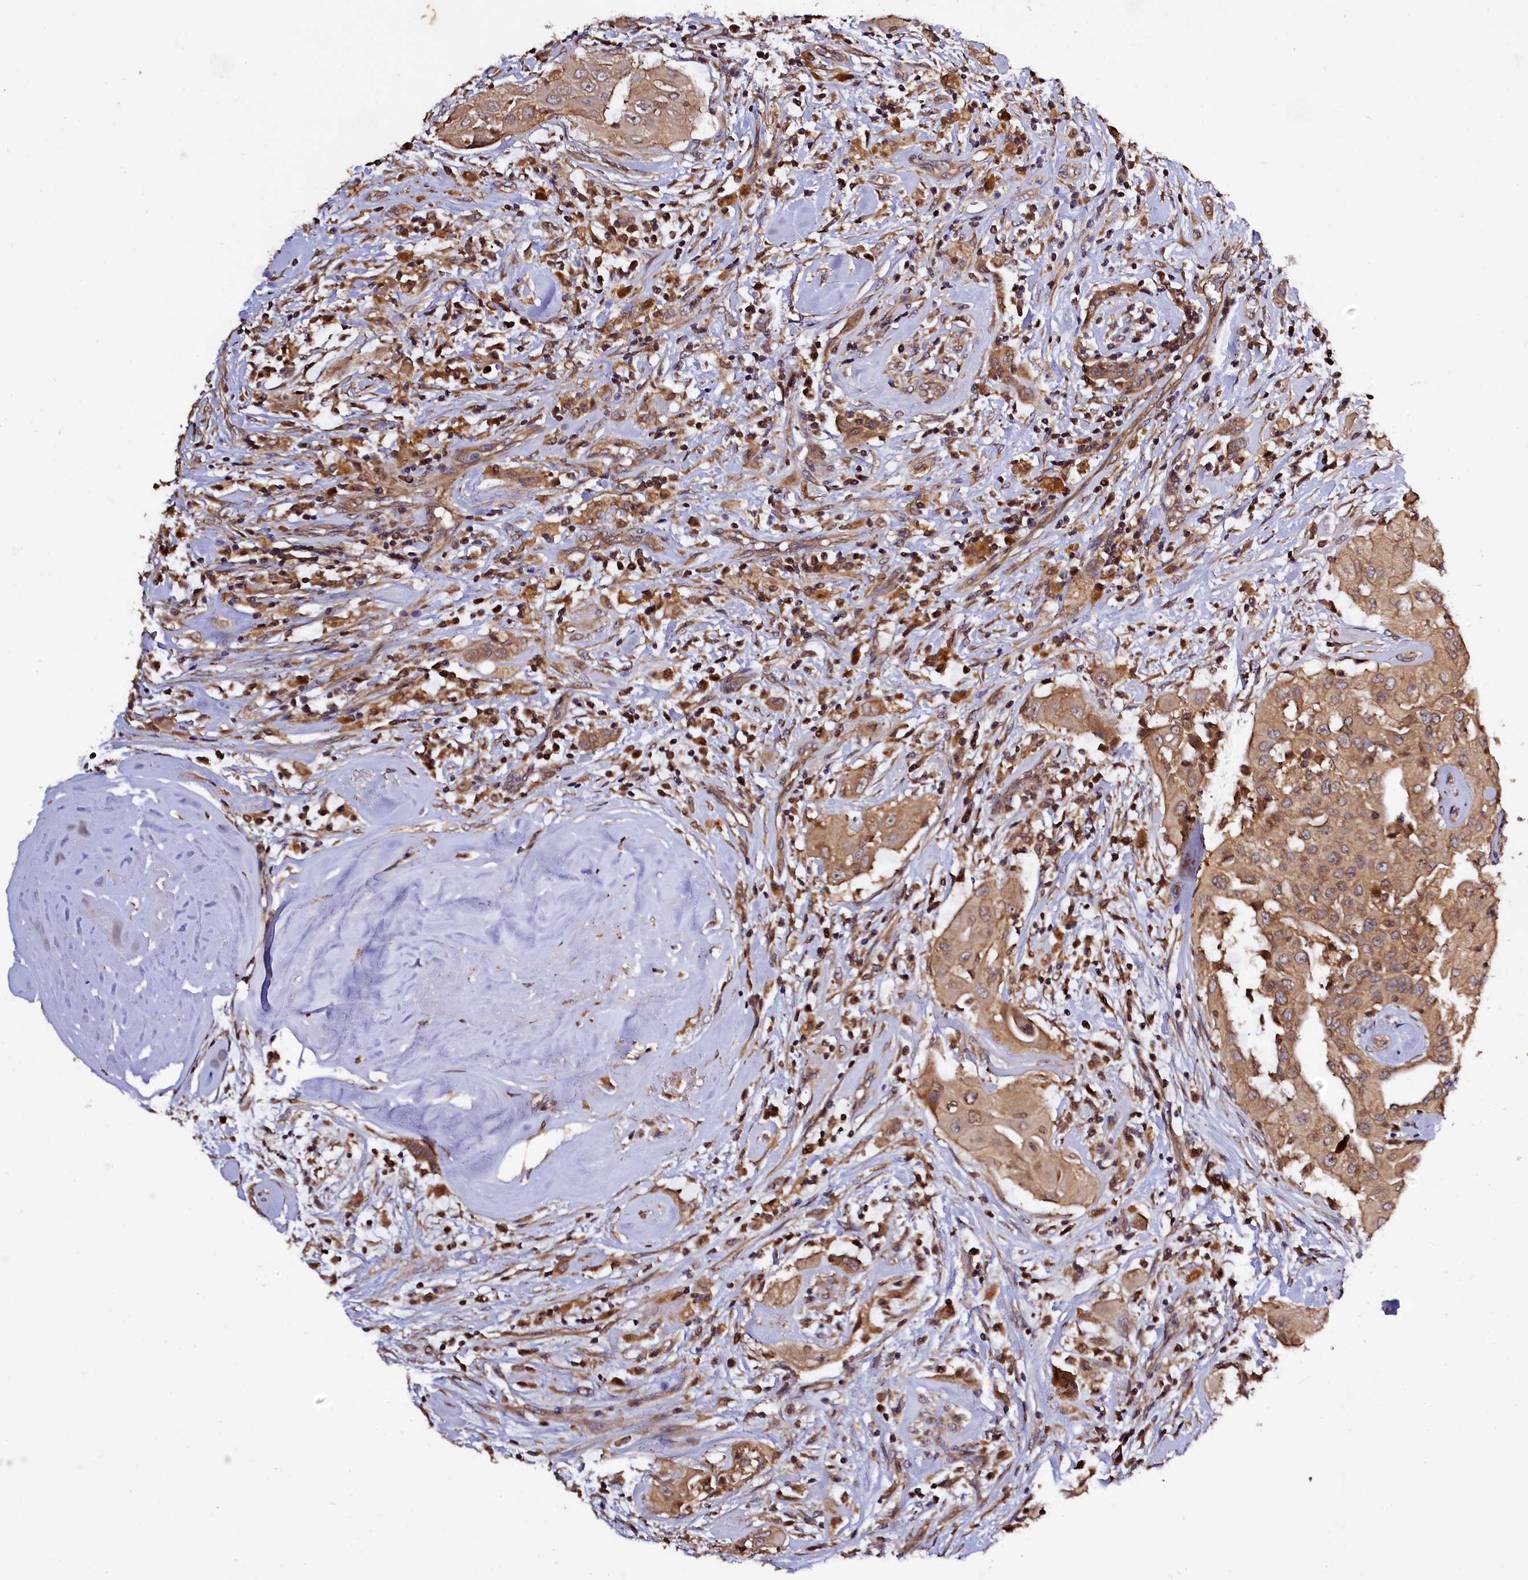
{"staining": {"intensity": "moderate", "quantity": ">75%", "location": "cytoplasmic/membranous"}, "tissue": "thyroid cancer", "cell_type": "Tumor cells", "image_type": "cancer", "snomed": [{"axis": "morphology", "description": "Papillary adenocarcinoma, NOS"}, {"axis": "topography", "description": "Thyroid gland"}], "caption": "The micrograph shows immunohistochemical staining of thyroid cancer. There is moderate cytoplasmic/membranous expression is appreciated in about >75% of tumor cells. (Stains: DAB (3,3'-diaminobenzidine) in brown, nuclei in blue, Microscopy: brightfield microscopy at high magnification).", "gene": "KLC2", "patient": {"sex": "female", "age": 59}}